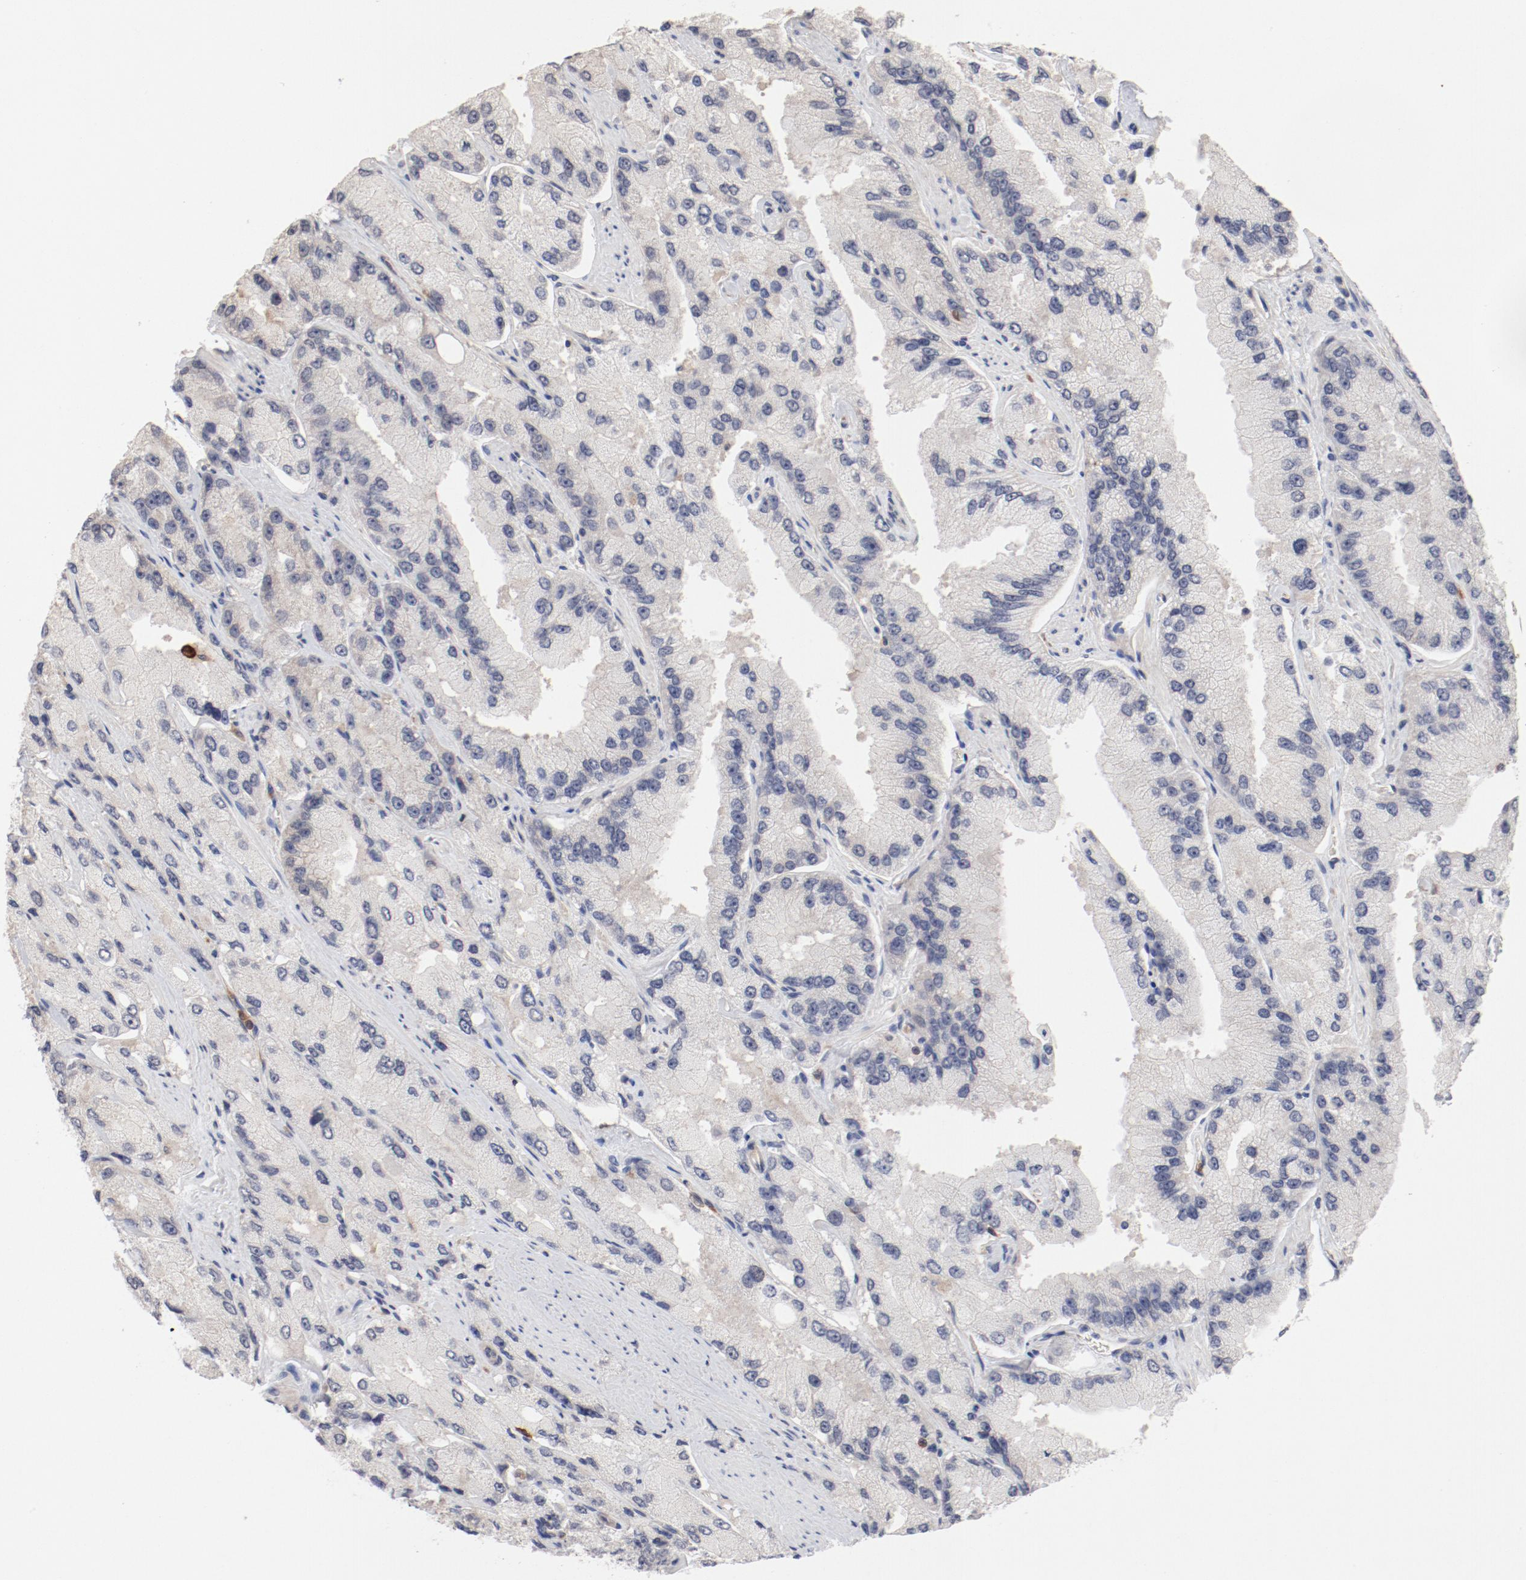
{"staining": {"intensity": "negative", "quantity": "none", "location": "none"}, "tissue": "prostate cancer", "cell_type": "Tumor cells", "image_type": "cancer", "snomed": [{"axis": "morphology", "description": "Adenocarcinoma, High grade"}, {"axis": "topography", "description": "Prostate"}], "caption": "This is an IHC histopathology image of human prostate cancer. There is no expression in tumor cells.", "gene": "CBL", "patient": {"sex": "male", "age": 58}}